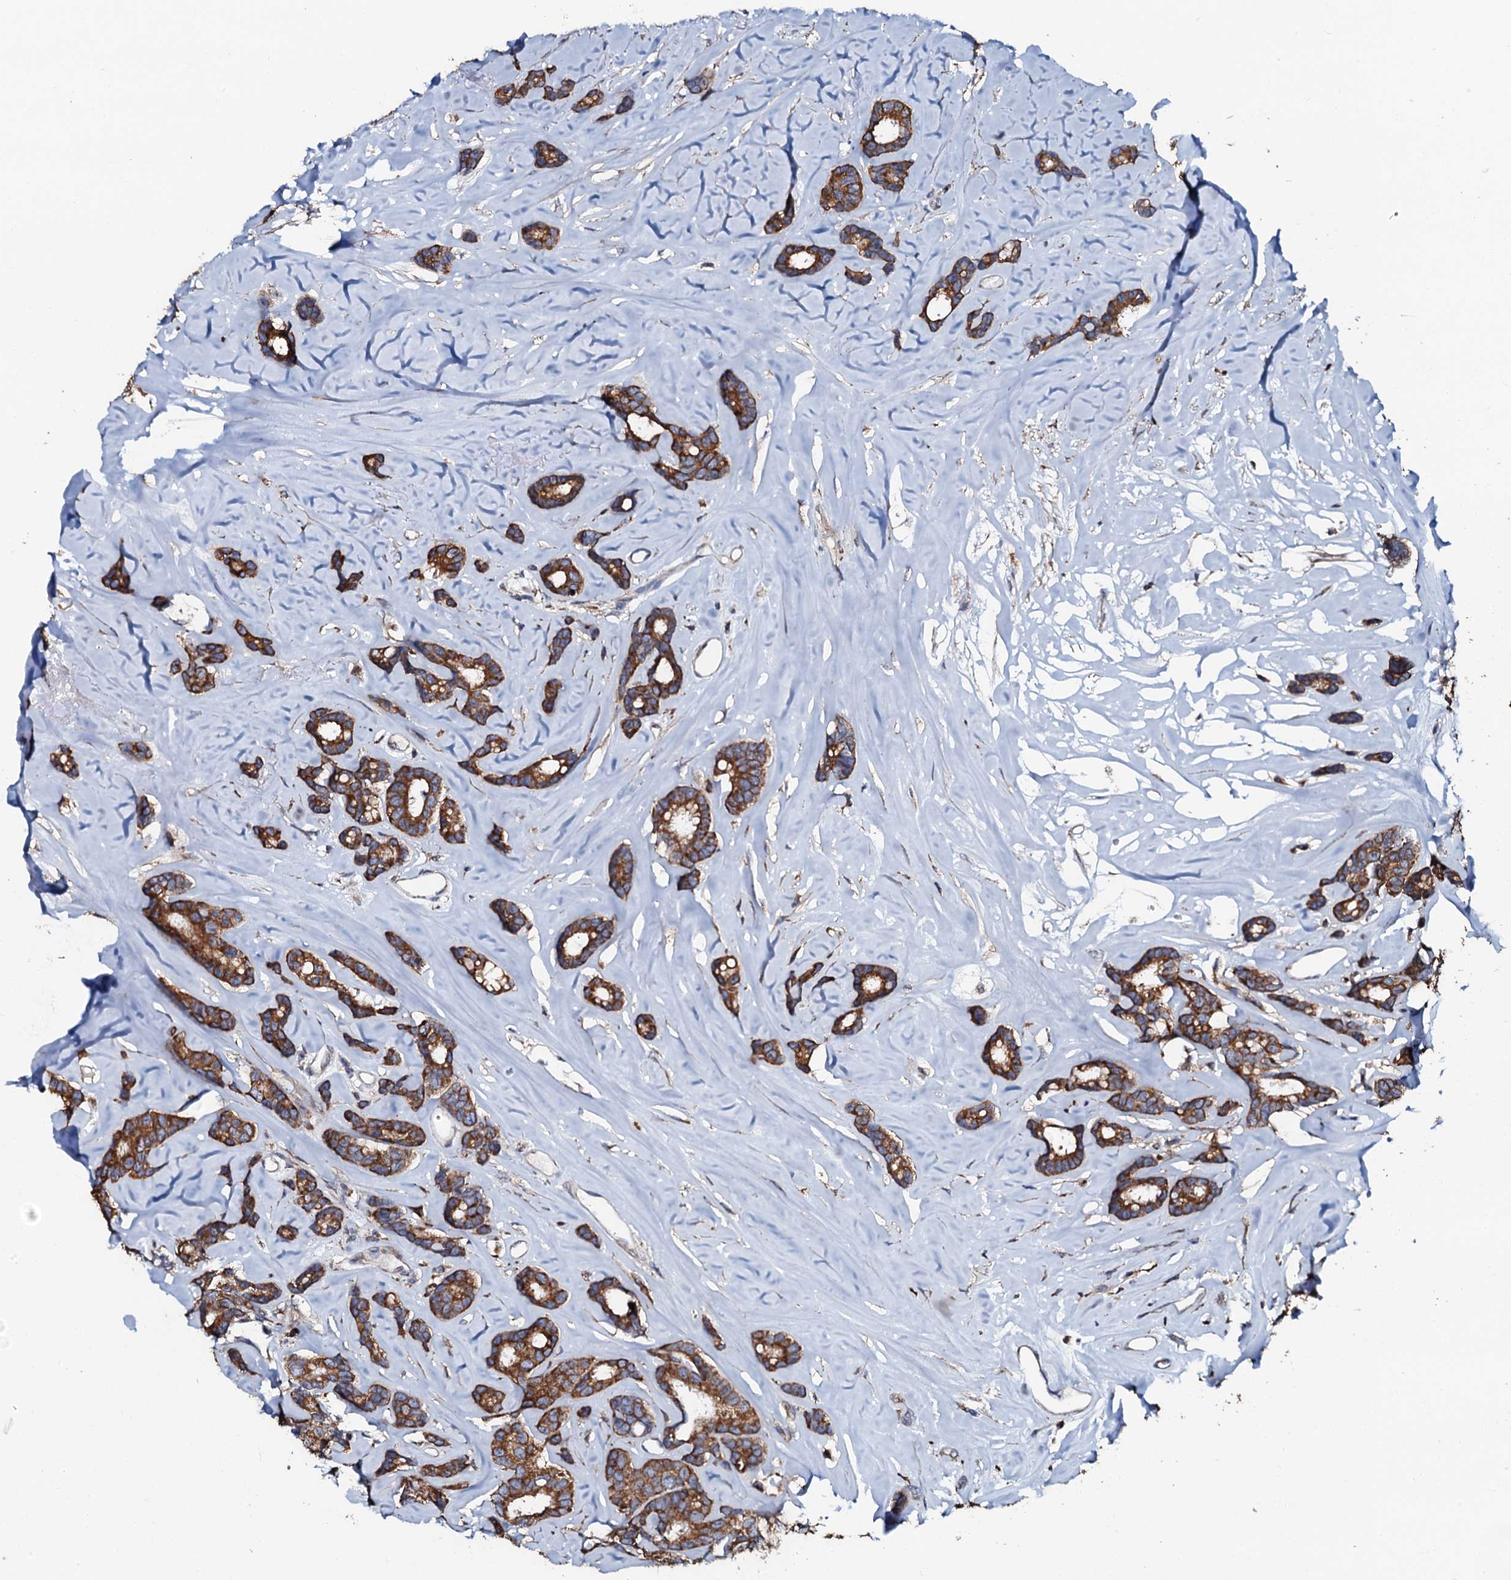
{"staining": {"intensity": "strong", "quantity": "25%-75%", "location": "cytoplasmic/membranous"}, "tissue": "breast cancer", "cell_type": "Tumor cells", "image_type": "cancer", "snomed": [{"axis": "morphology", "description": "Duct carcinoma"}, {"axis": "topography", "description": "Breast"}], "caption": "About 25%-75% of tumor cells in human breast cancer reveal strong cytoplasmic/membranous protein staining as visualized by brown immunohistochemical staining.", "gene": "GLCE", "patient": {"sex": "female", "age": 87}}